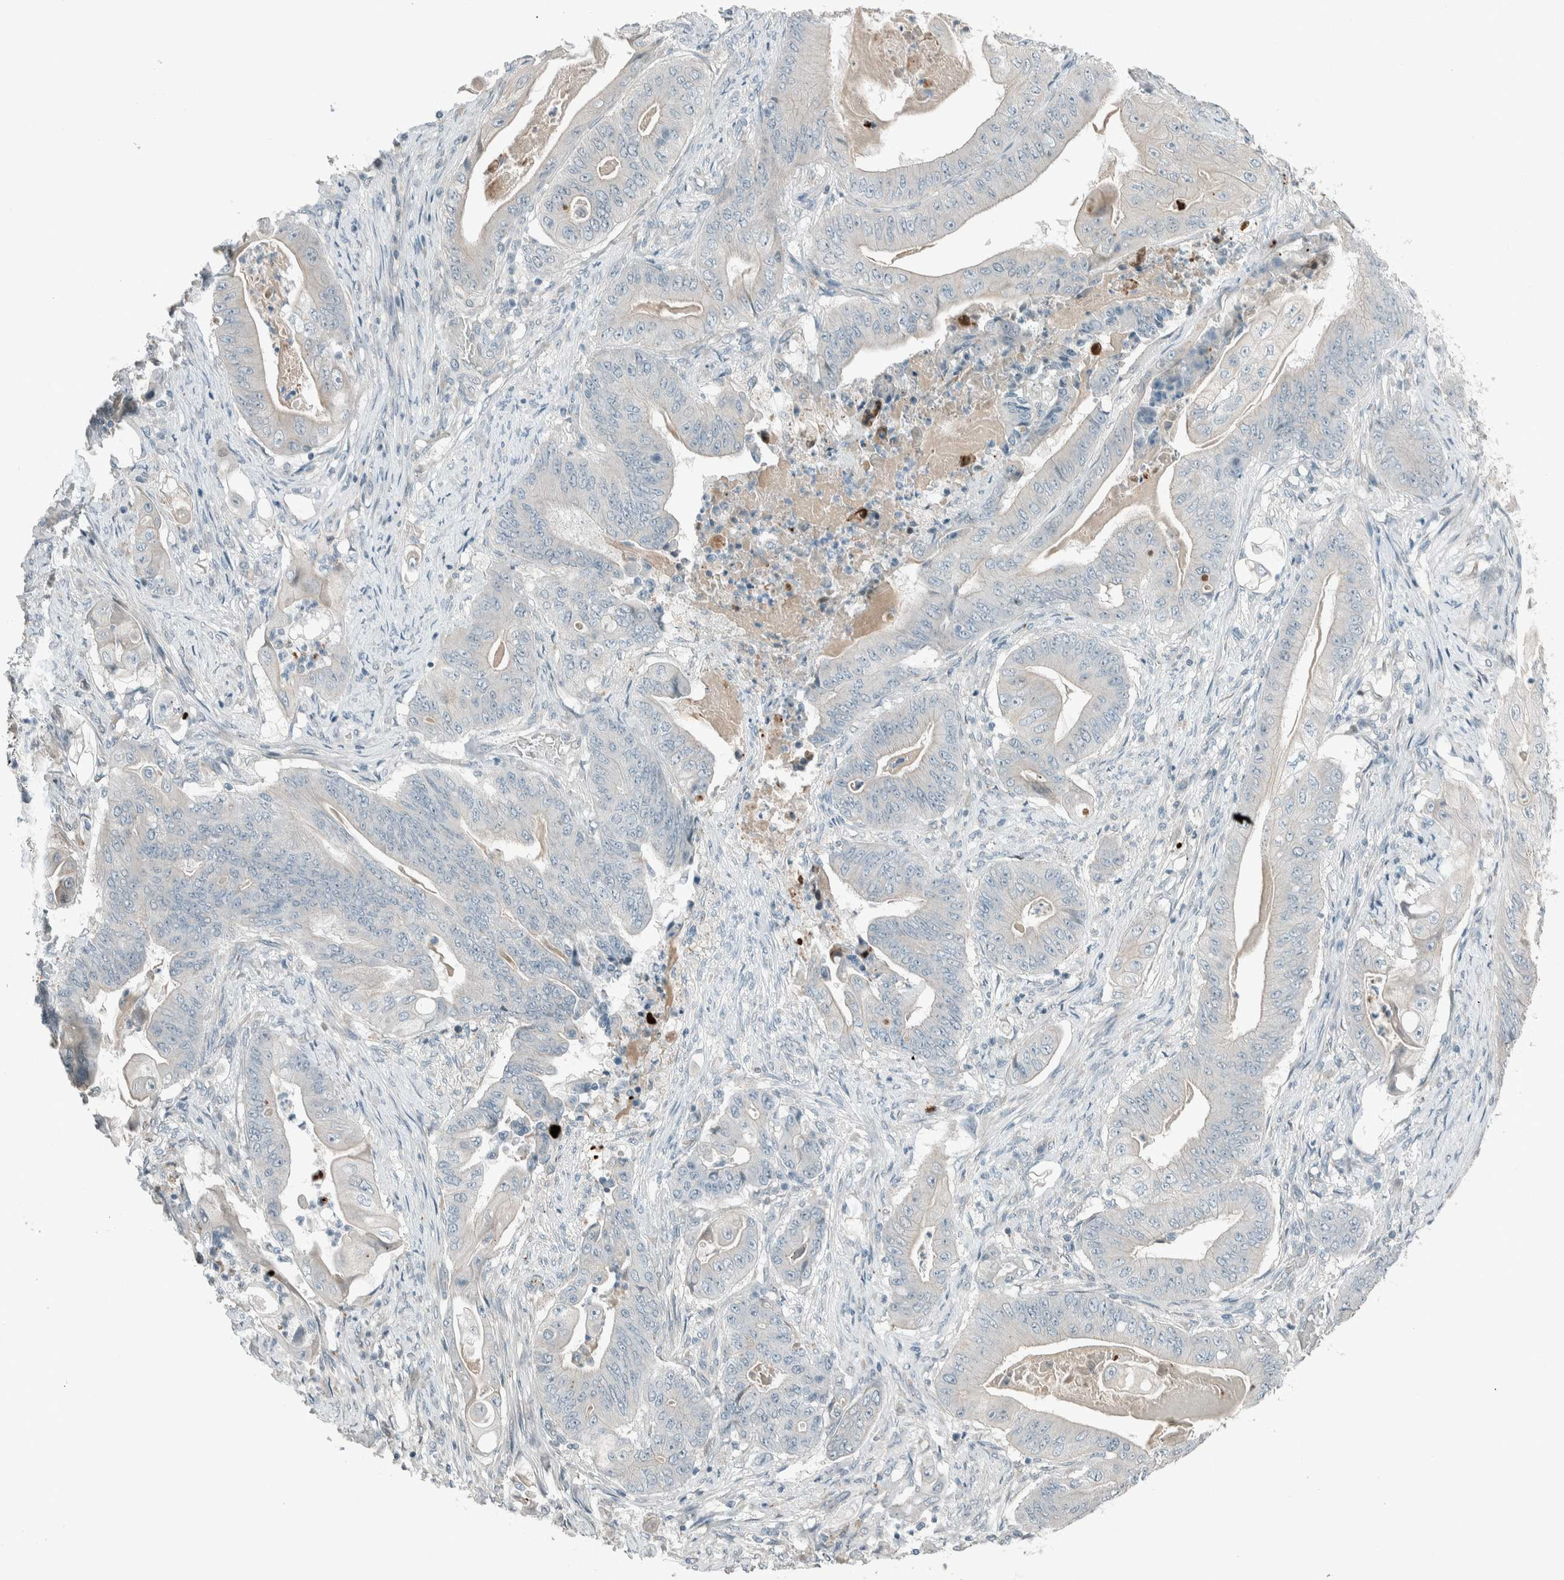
{"staining": {"intensity": "negative", "quantity": "none", "location": "none"}, "tissue": "stomach cancer", "cell_type": "Tumor cells", "image_type": "cancer", "snomed": [{"axis": "morphology", "description": "Adenocarcinoma, NOS"}, {"axis": "topography", "description": "Stomach"}], "caption": "This is an immunohistochemistry histopathology image of stomach cancer. There is no staining in tumor cells.", "gene": "CERCAM", "patient": {"sex": "female", "age": 73}}